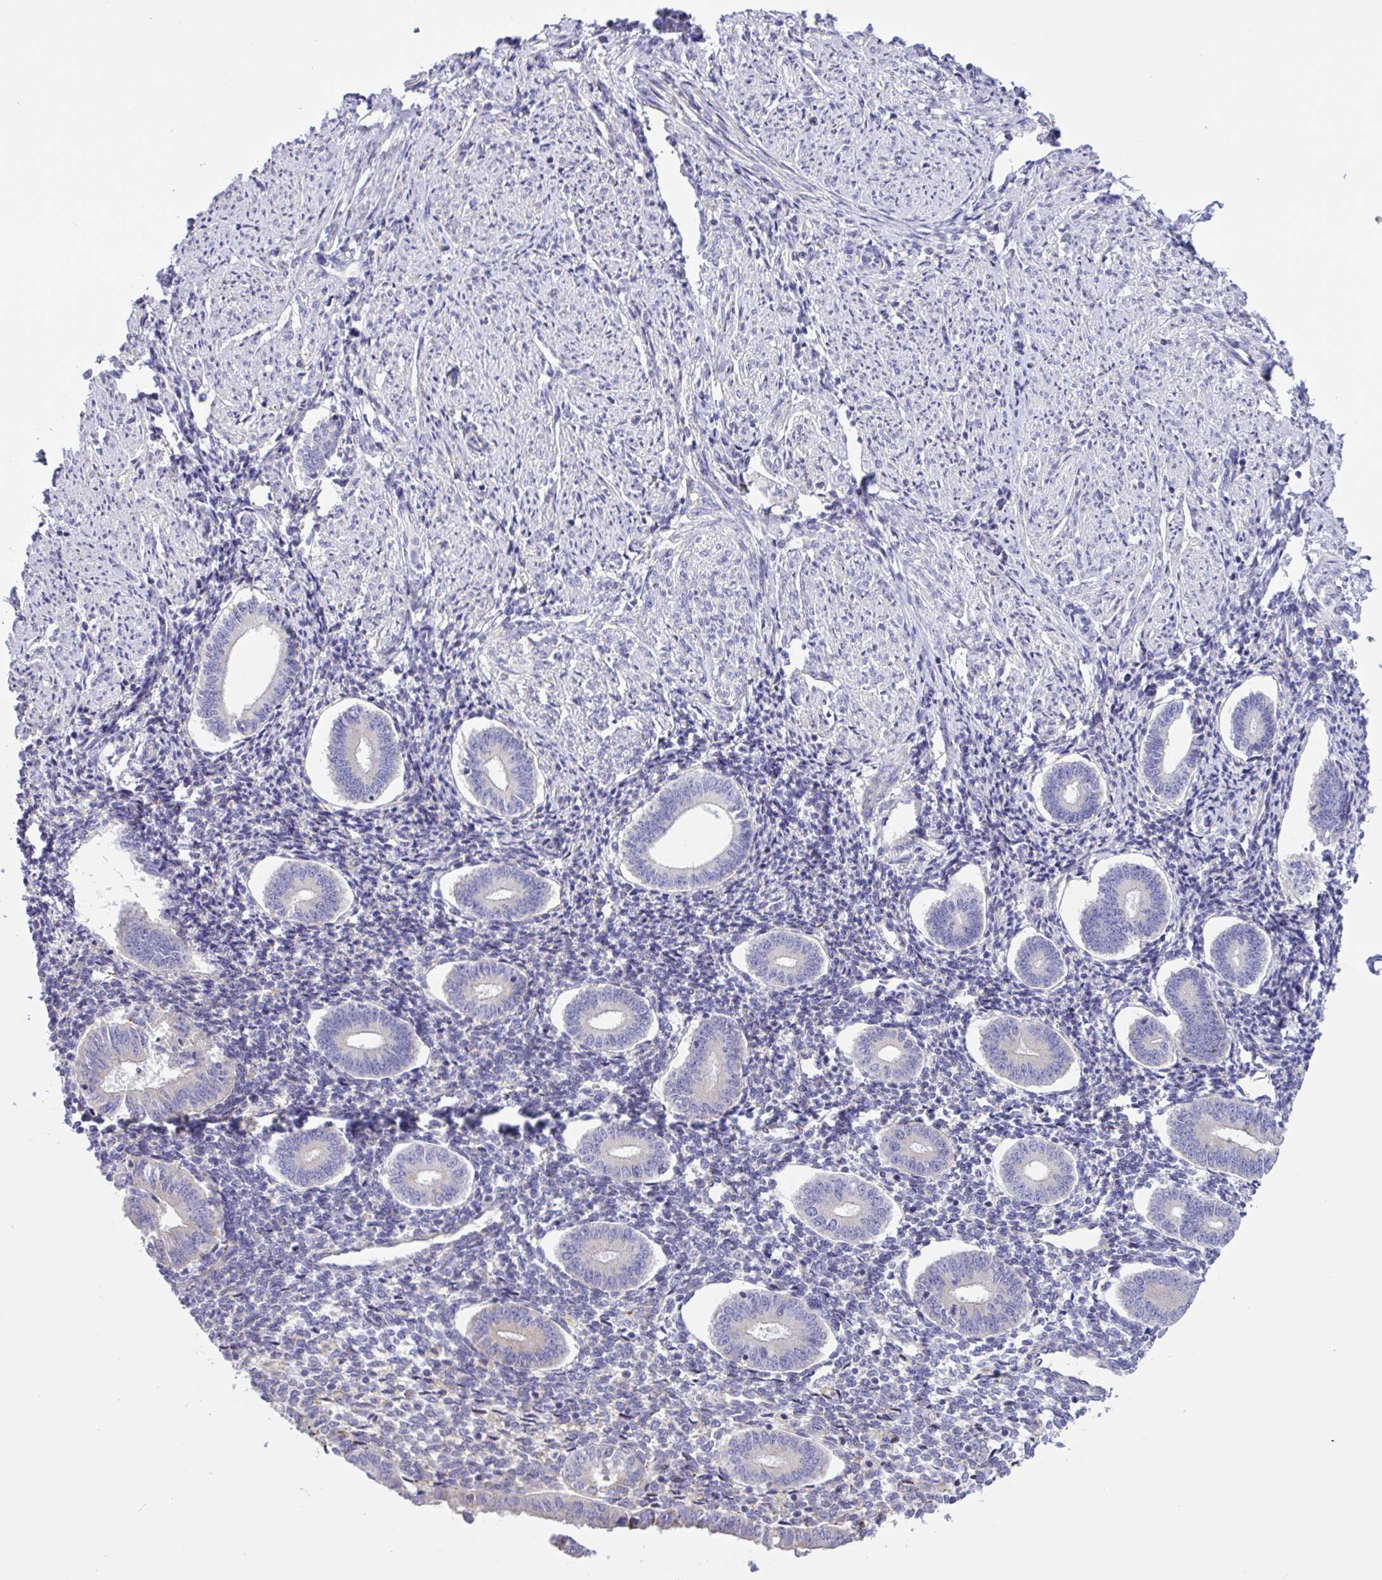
{"staining": {"intensity": "negative", "quantity": "none", "location": "none"}, "tissue": "endometrium", "cell_type": "Cells in endometrial stroma", "image_type": "normal", "snomed": [{"axis": "morphology", "description": "Normal tissue, NOS"}, {"axis": "topography", "description": "Endometrium"}], "caption": "Endometrium stained for a protein using immunohistochemistry demonstrates no positivity cells in endometrial stroma.", "gene": "DSC3", "patient": {"sex": "female", "age": 40}}